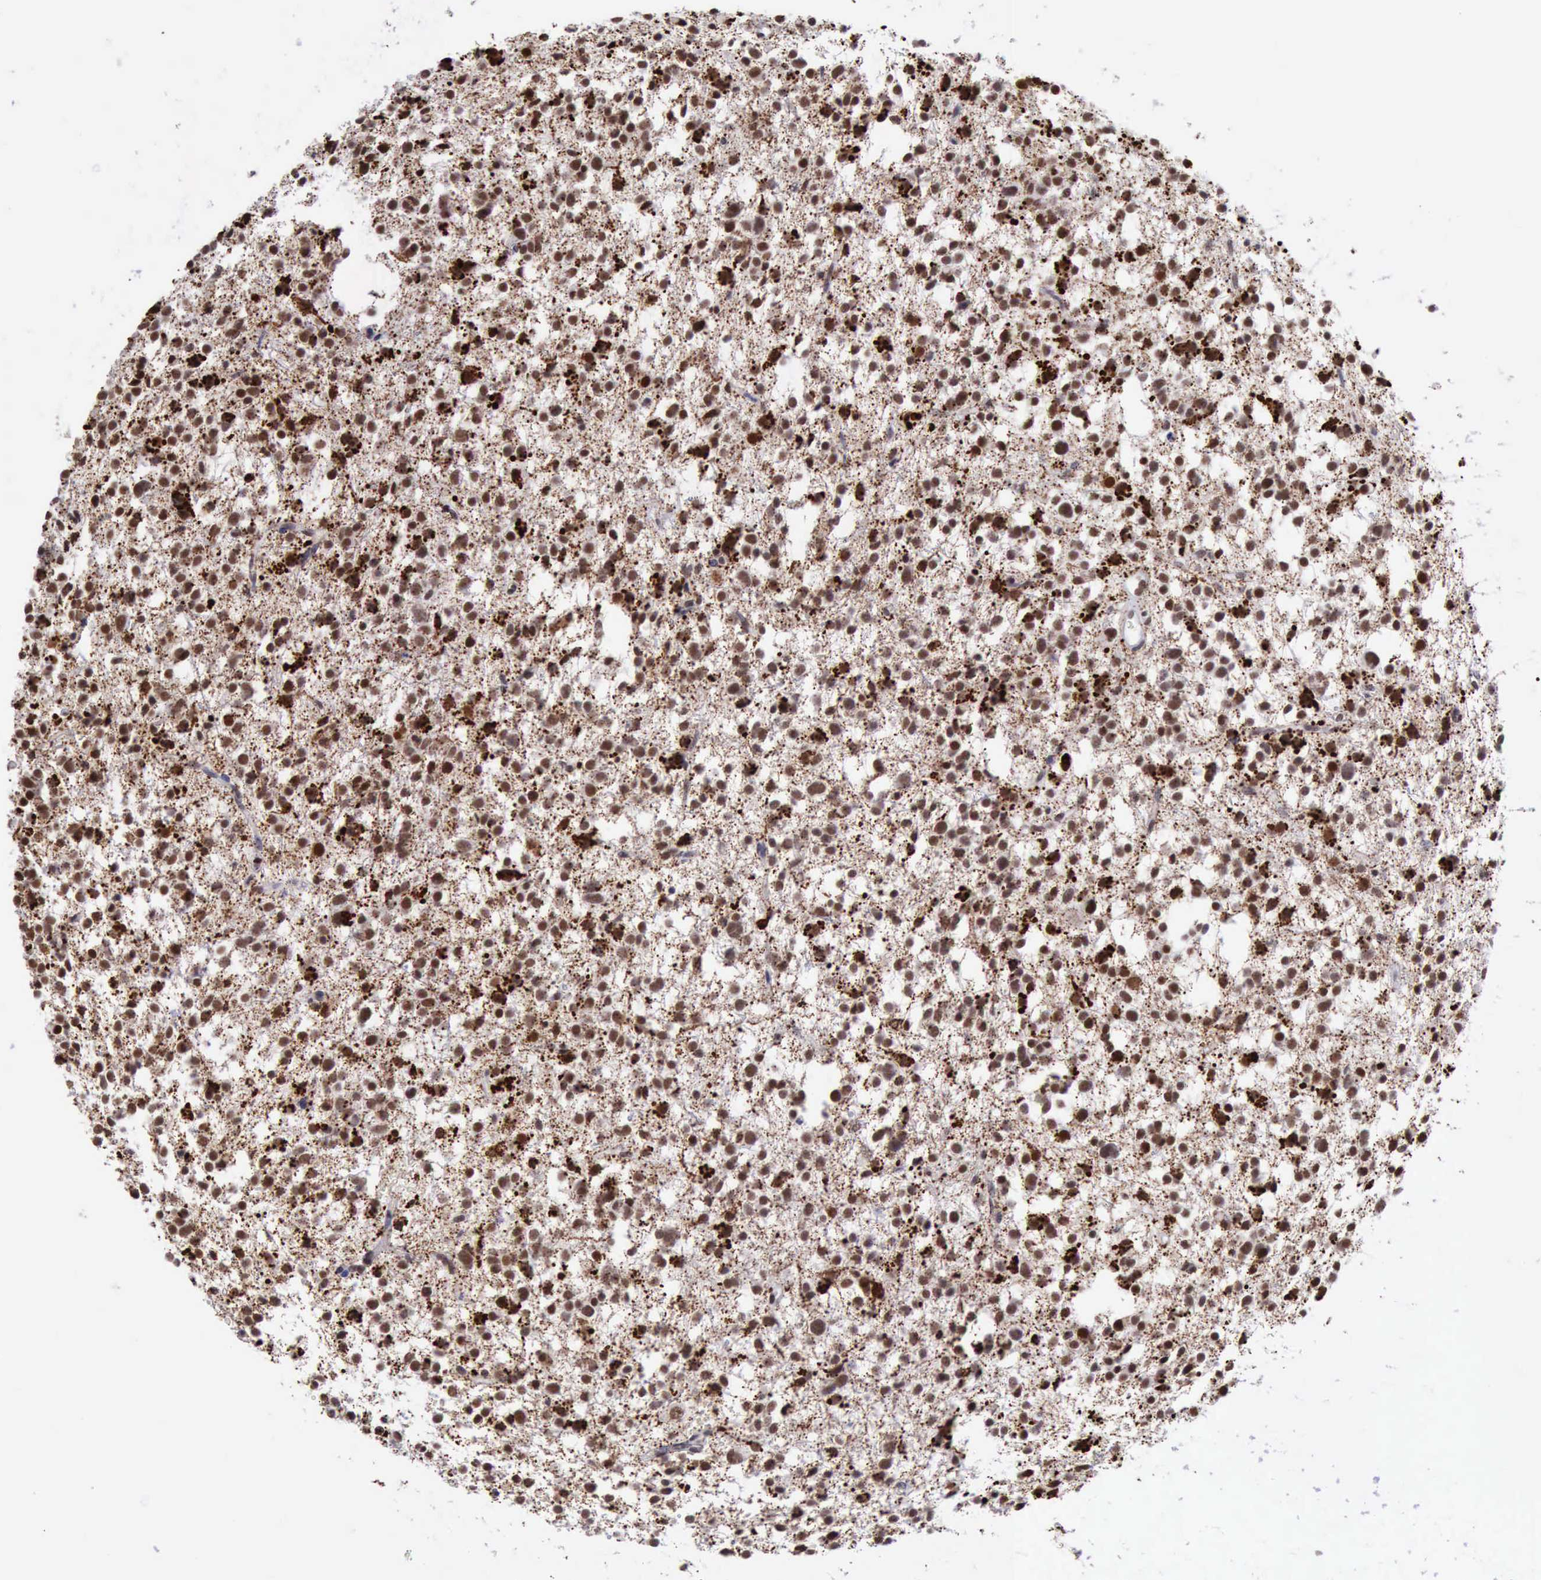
{"staining": {"intensity": "moderate", "quantity": ">75%", "location": "nuclear"}, "tissue": "glioma", "cell_type": "Tumor cells", "image_type": "cancer", "snomed": [{"axis": "morphology", "description": "Glioma, malignant, Low grade"}, {"axis": "topography", "description": "Brain"}], "caption": "Malignant glioma (low-grade) tissue exhibits moderate nuclear expression in about >75% of tumor cells (Stains: DAB (3,3'-diaminobenzidine) in brown, nuclei in blue, Microscopy: brightfield microscopy at high magnification).", "gene": "ERCC4", "patient": {"sex": "female", "age": 36}}